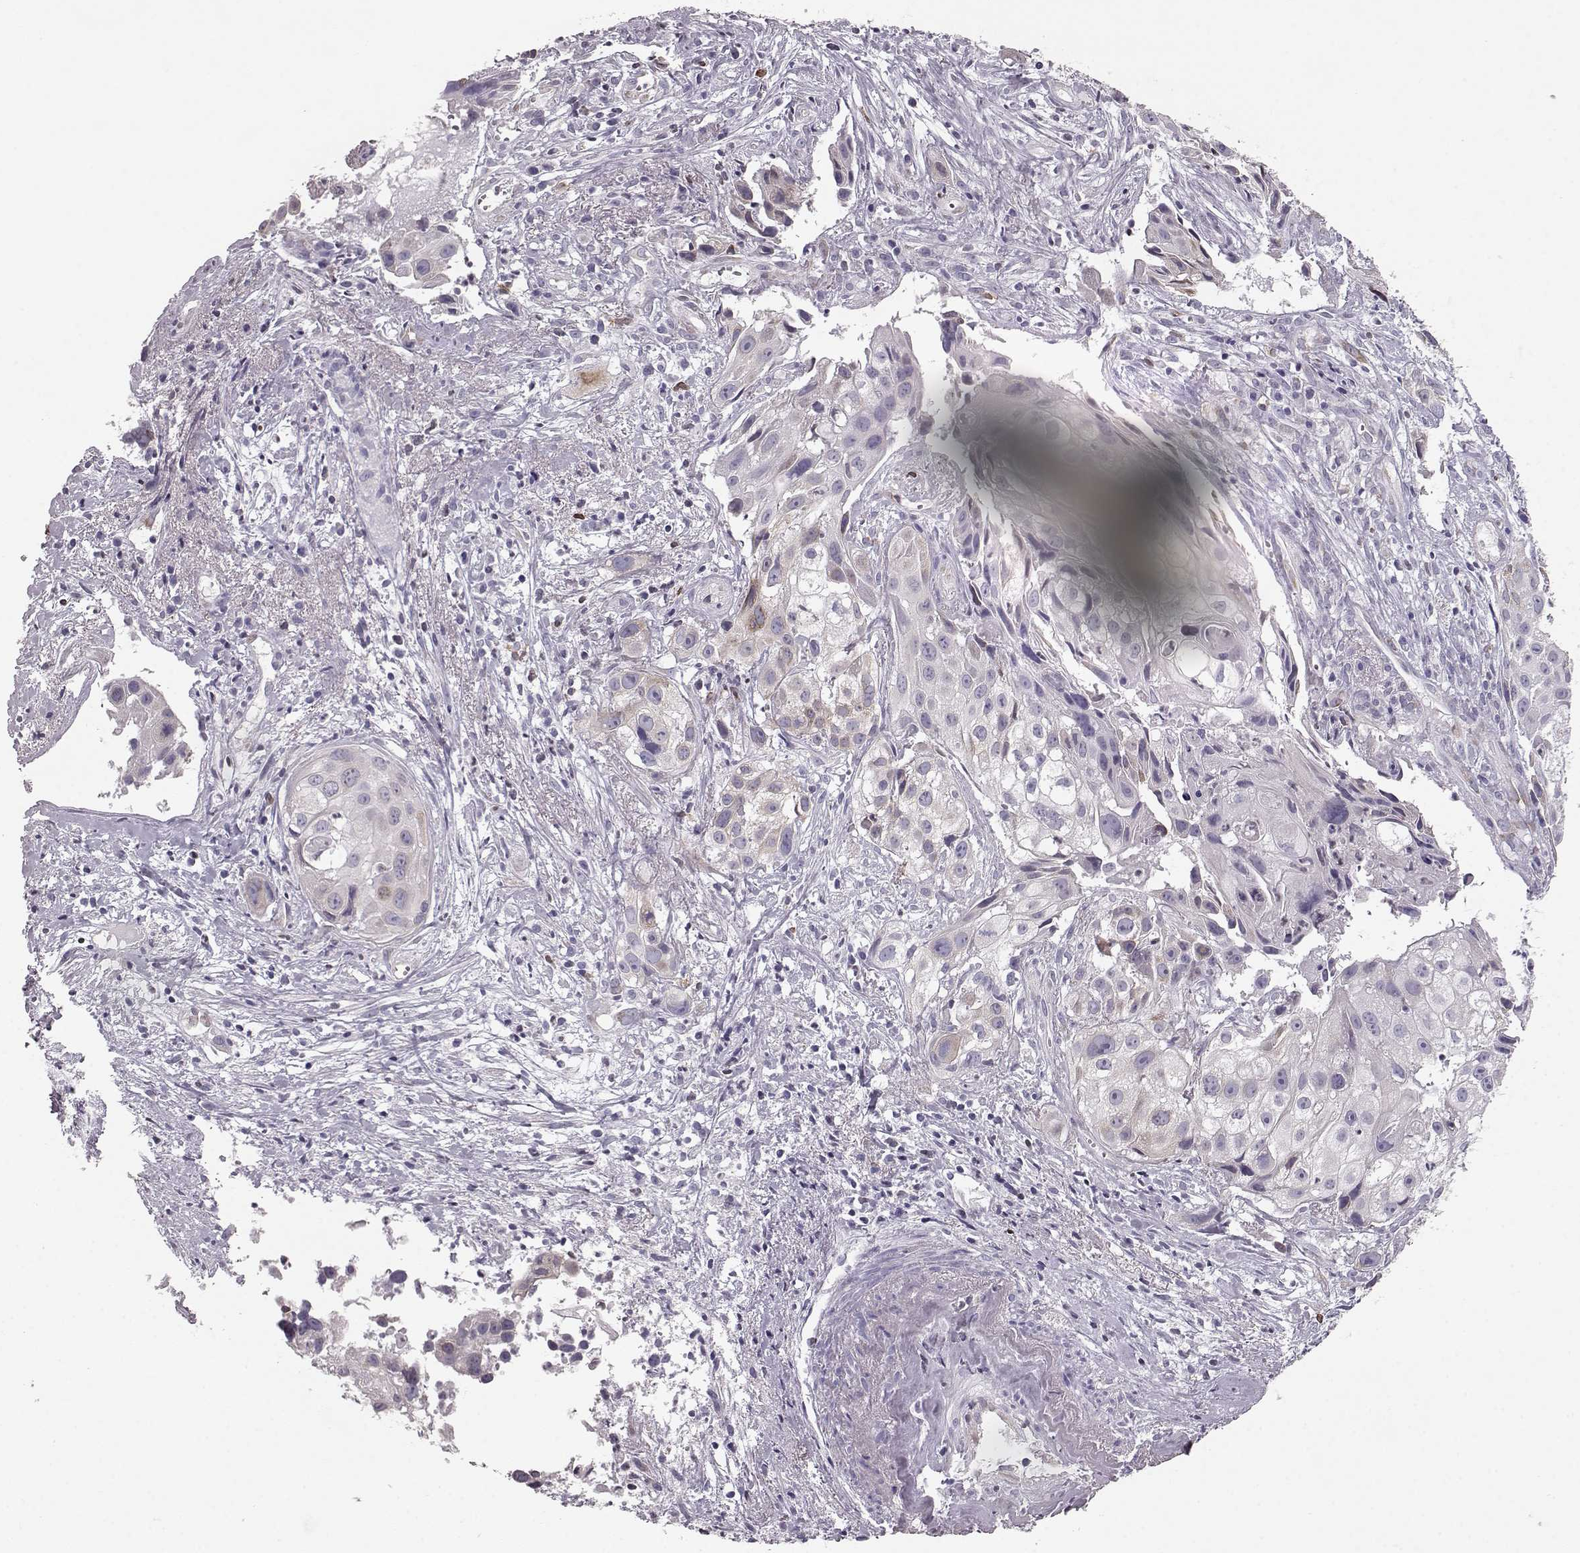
{"staining": {"intensity": "weak", "quantity": "<25%", "location": "cytoplasmic/membranous"}, "tissue": "cervical cancer", "cell_type": "Tumor cells", "image_type": "cancer", "snomed": [{"axis": "morphology", "description": "Squamous cell carcinoma, NOS"}, {"axis": "topography", "description": "Cervix"}], "caption": "Photomicrograph shows no protein positivity in tumor cells of cervical cancer (squamous cell carcinoma) tissue.", "gene": "ELOVL5", "patient": {"sex": "female", "age": 53}}